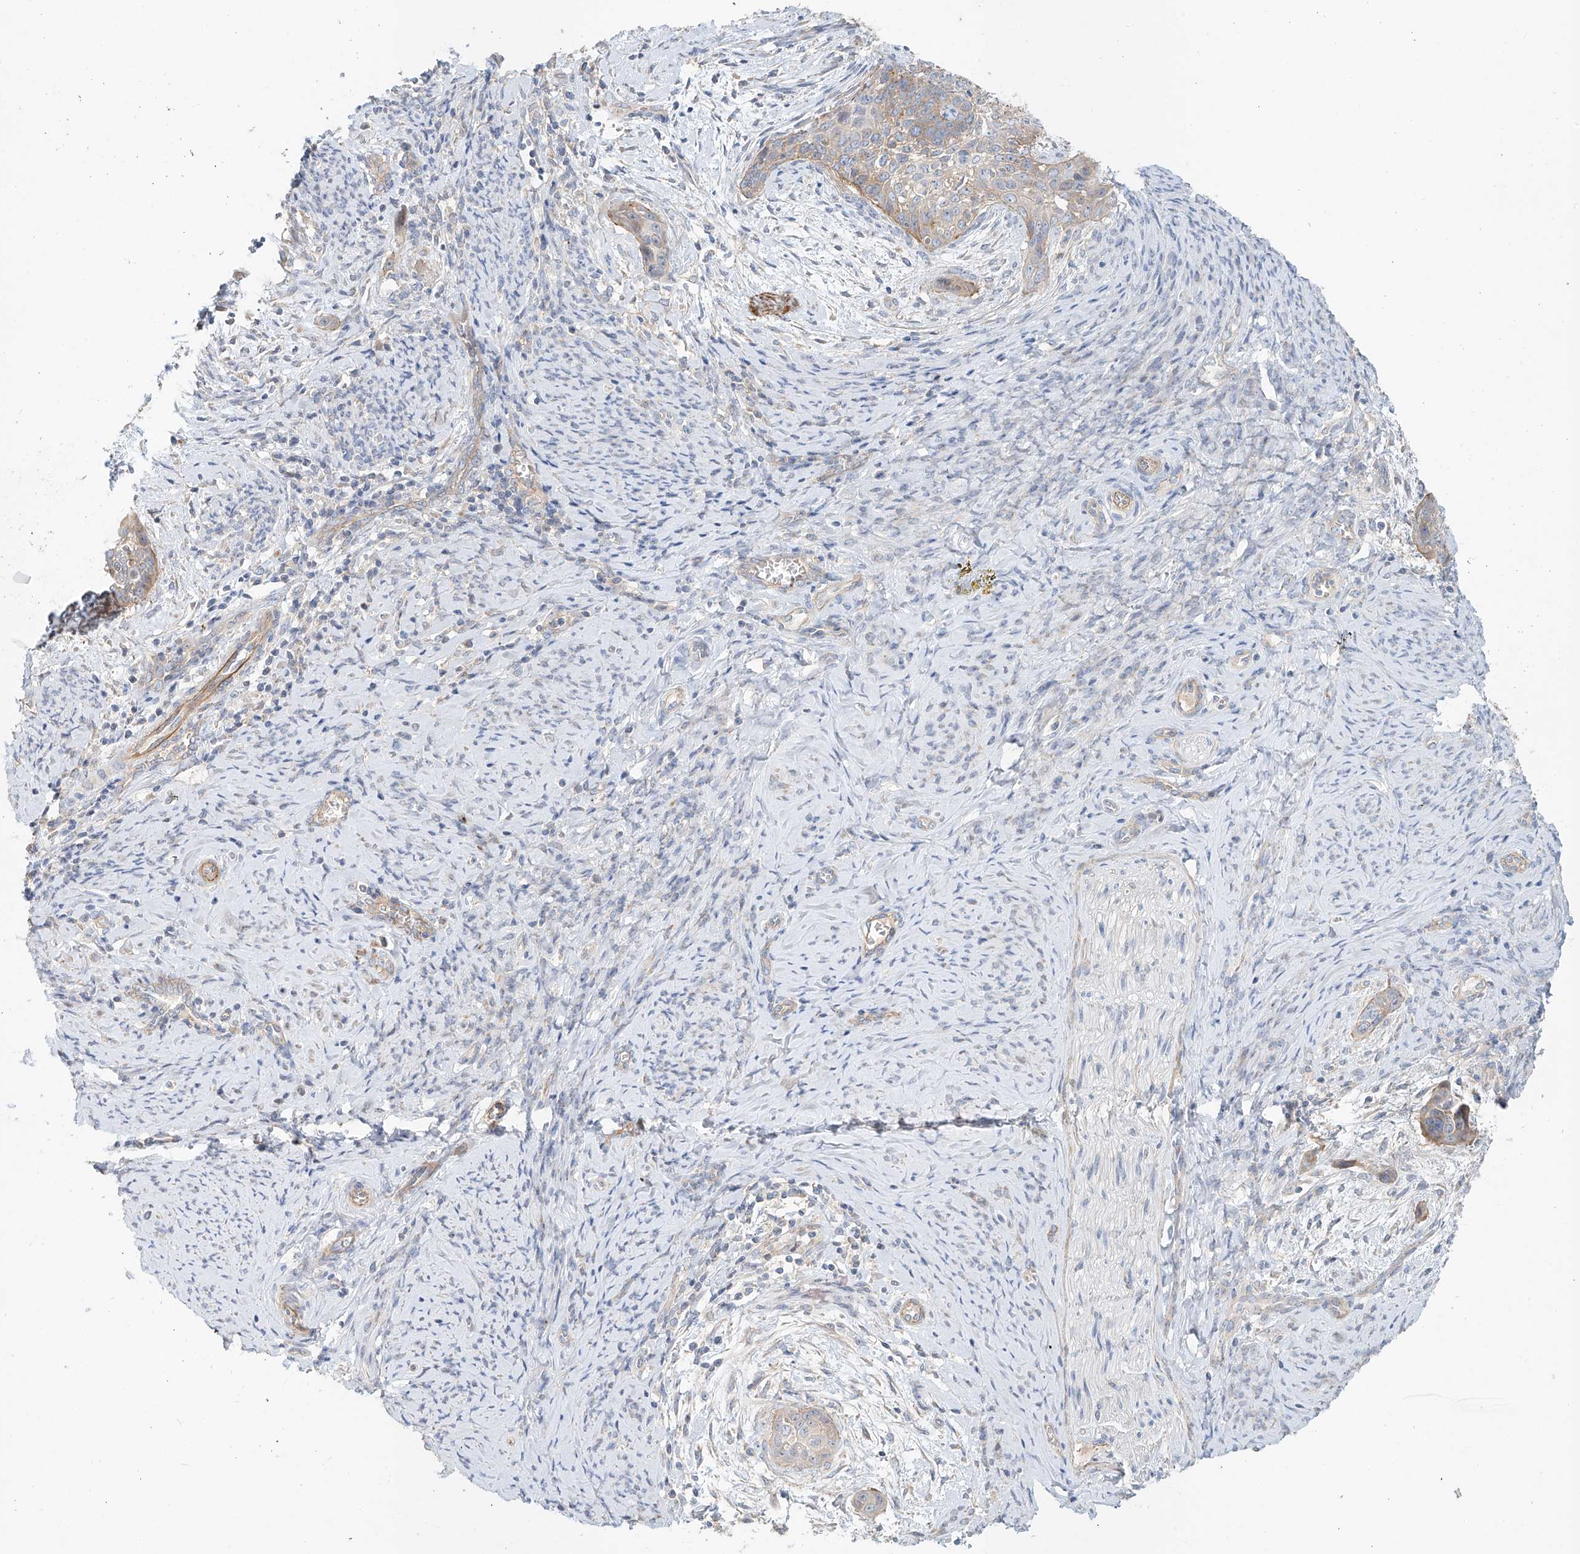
{"staining": {"intensity": "negative", "quantity": "none", "location": "none"}, "tissue": "cervical cancer", "cell_type": "Tumor cells", "image_type": "cancer", "snomed": [{"axis": "morphology", "description": "Squamous cell carcinoma, NOS"}, {"axis": "topography", "description": "Cervix"}], "caption": "High magnification brightfield microscopy of squamous cell carcinoma (cervical) stained with DAB (brown) and counterstained with hematoxylin (blue): tumor cells show no significant staining.", "gene": "AJM1", "patient": {"sex": "female", "age": 33}}